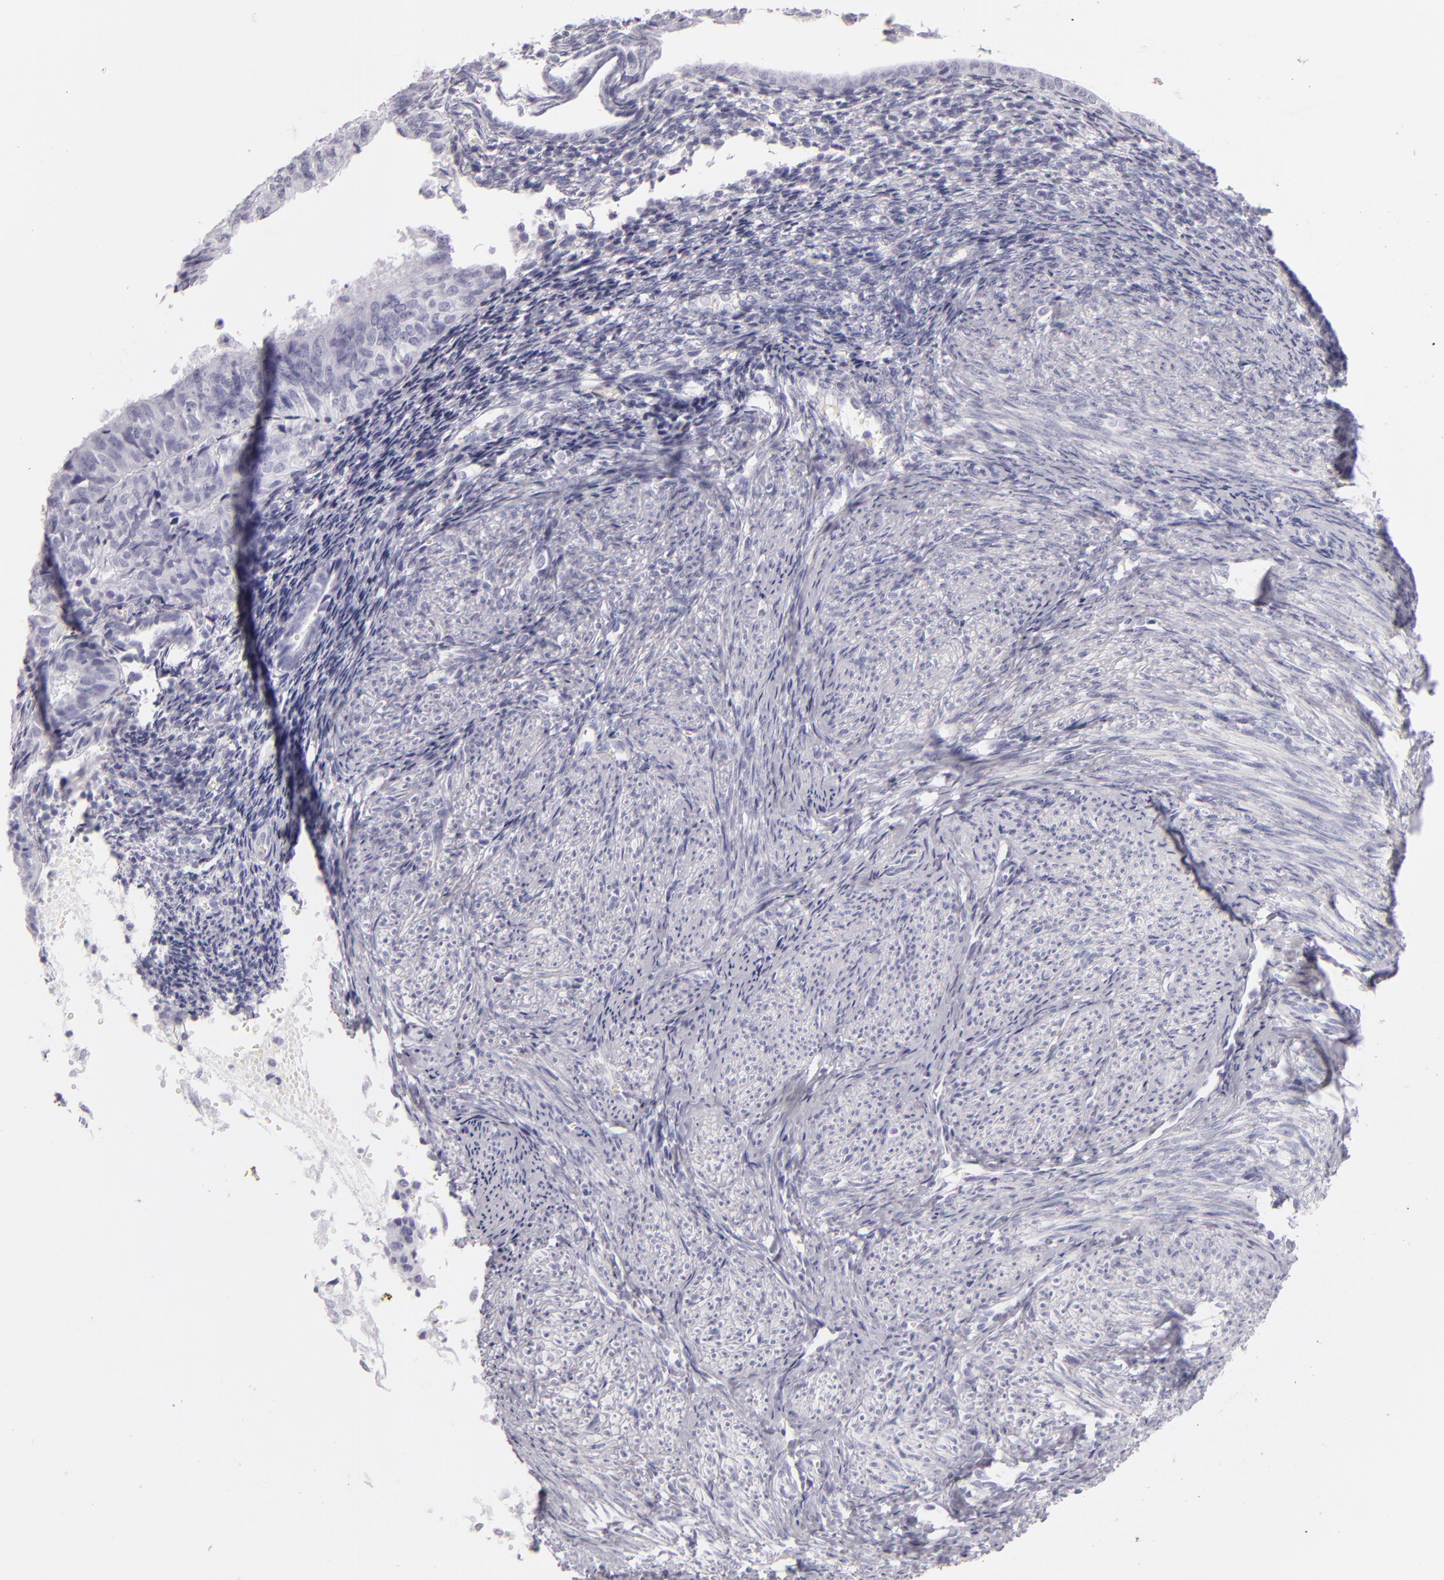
{"staining": {"intensity": "negative", "quantity": "none", "location": "none"}, "tissue": "endometrial cancer", "cell_type": "Tumor cells", "image_type": "cancer", "snomed": [{"axis": "morphology", "description": "Adenocarcinoma, NOS"}, {"axis": "topography", "description": "Endometrium"}], "caption": "The immunohistochemistry micrograph has no significant positivity in tumor cells of adenocarcinoma (endometrial) tissue. (DAB (3,3'-diaminobenzidine) immunohistochemistry with hematoxylin counter stain).", "gene": "FABP1", "patient": {"sex": "female", "age": 55}}